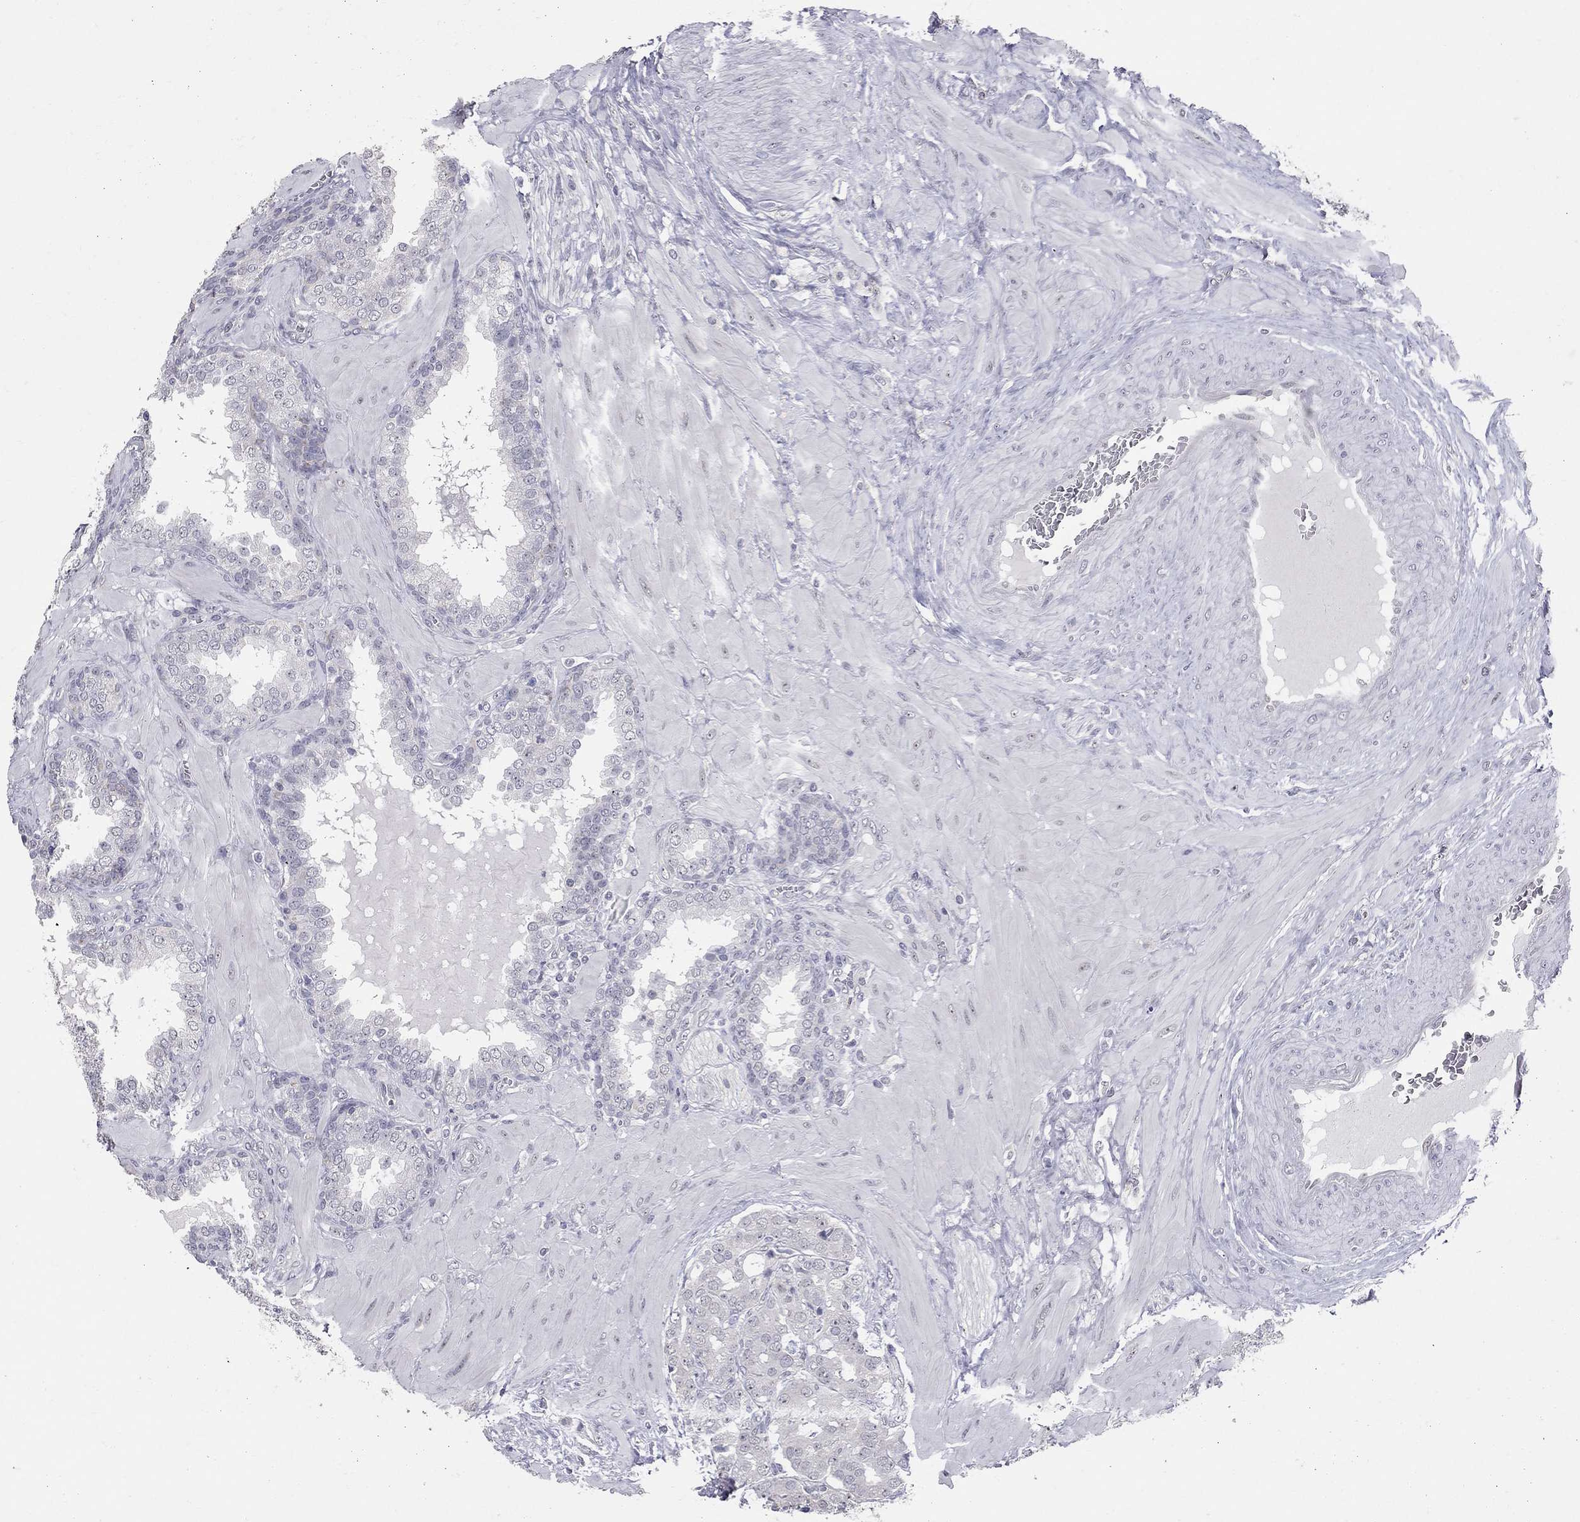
{"staining": {"intensity": "negative", "quantity": "none", "location": "none"}, "tissue": "prostate cancer", "cell_type": "Tumor cells", "image_type": "cancer", "snomed": [{"axis": "morphology", "description": "Adenocarcinoma, NOS"}, {"axis": "topography", "description": "Prostate"}], "caption": "There is no significant positivity in tumor cells of adenocarcinoma (prostate). (DAB (3,3'-diaminobenzidine) immunohistochemistry, high magnification).", "gene": "SHOC2", "patient": {"sex": "male", "age": 57}}